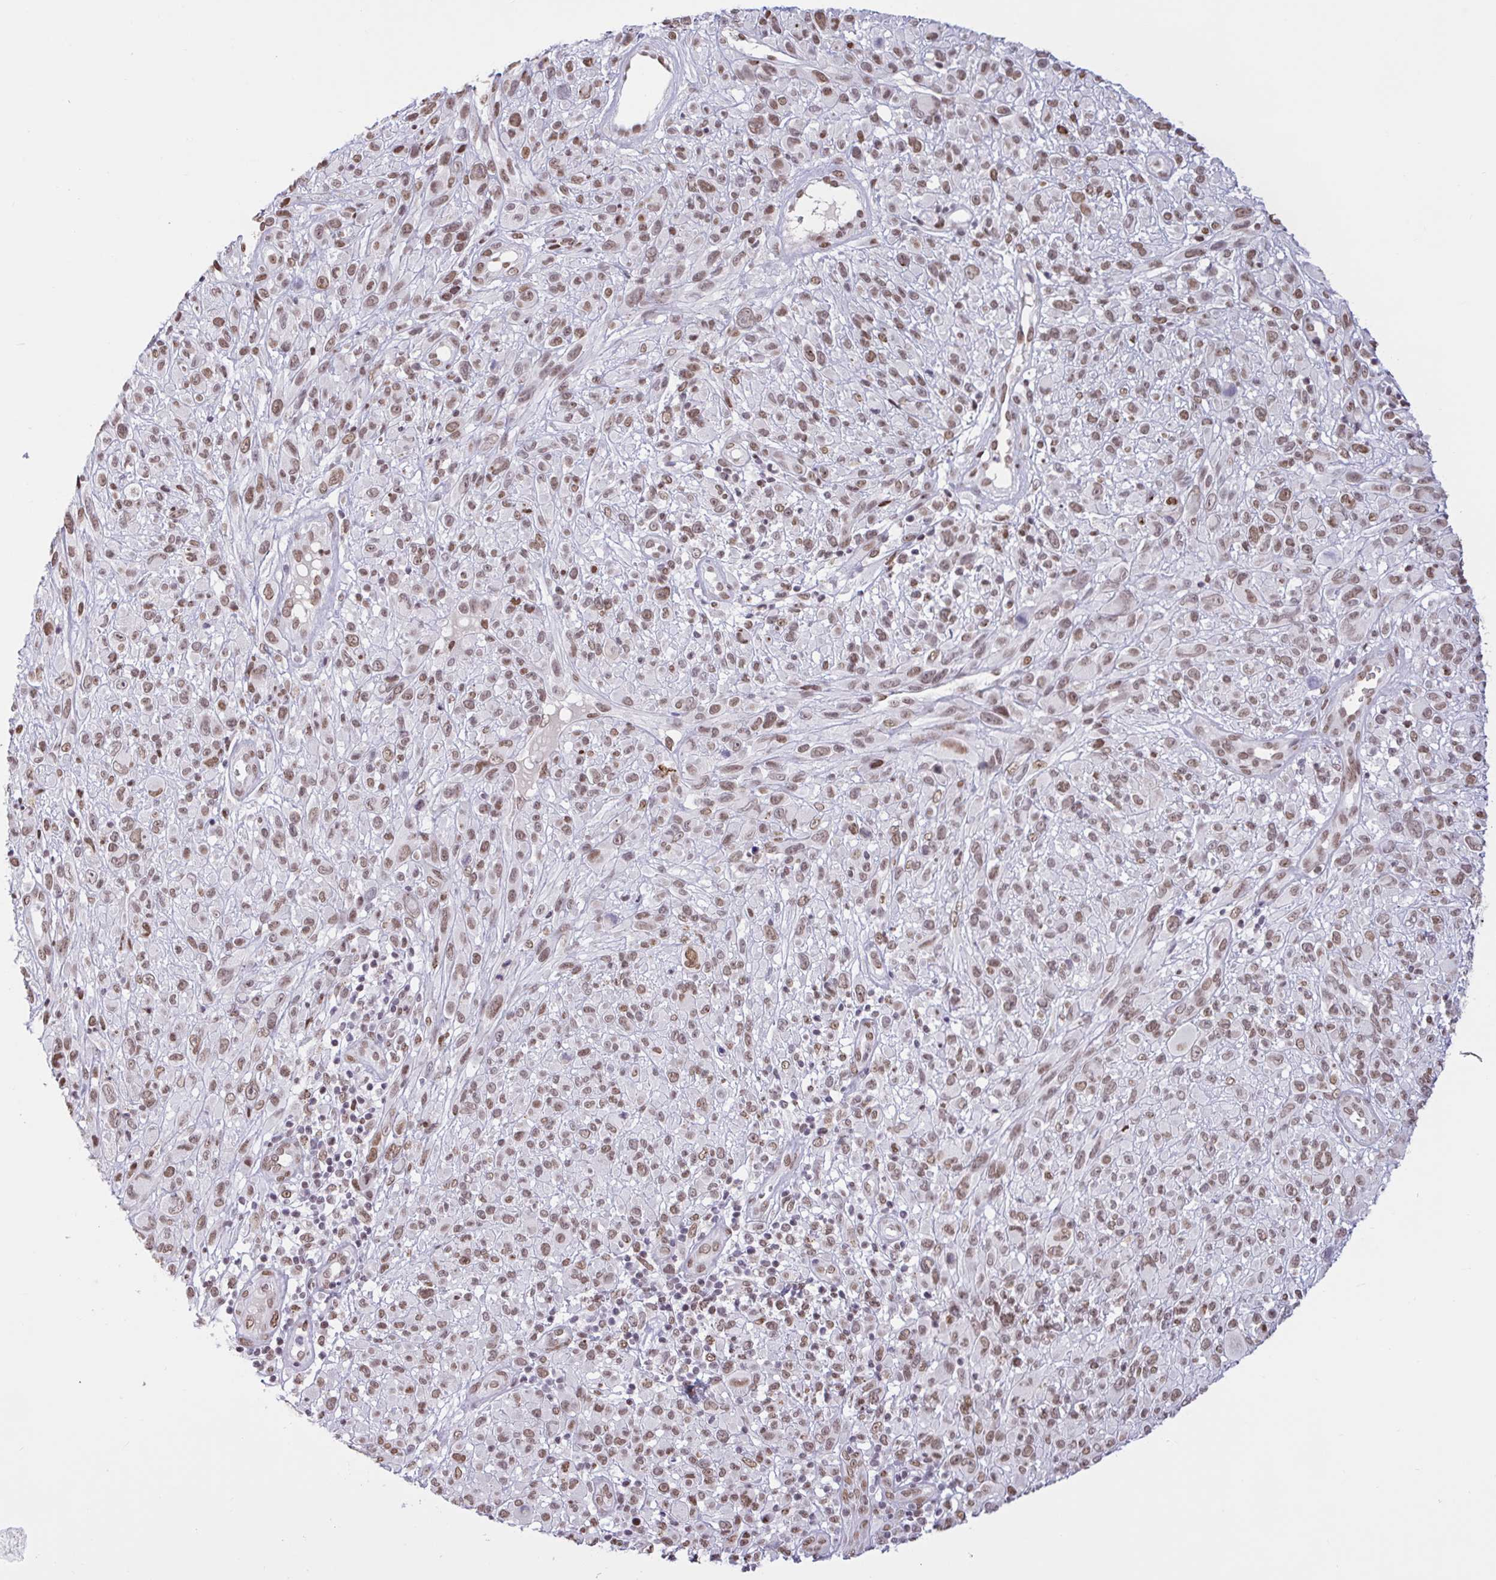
{"staining": {"intensity": "moderate", "quantity": ">75%", "location": "nuclear"}, "tissue": "melanoma", "cell_type": "Tumor cells", "image_type": "cancer", "snomed": [{"axis": "morphology", "description": "Malignant melanoma, NOS"}, {"axis": "topography", "description": "Skin"}], "caption": "A brown stain labels moderate nuclear expression of a protein in malignant melanoma tumor cells.", "gene": "CBFA2T2", "patient": {"sex": "male", "age": 68}}